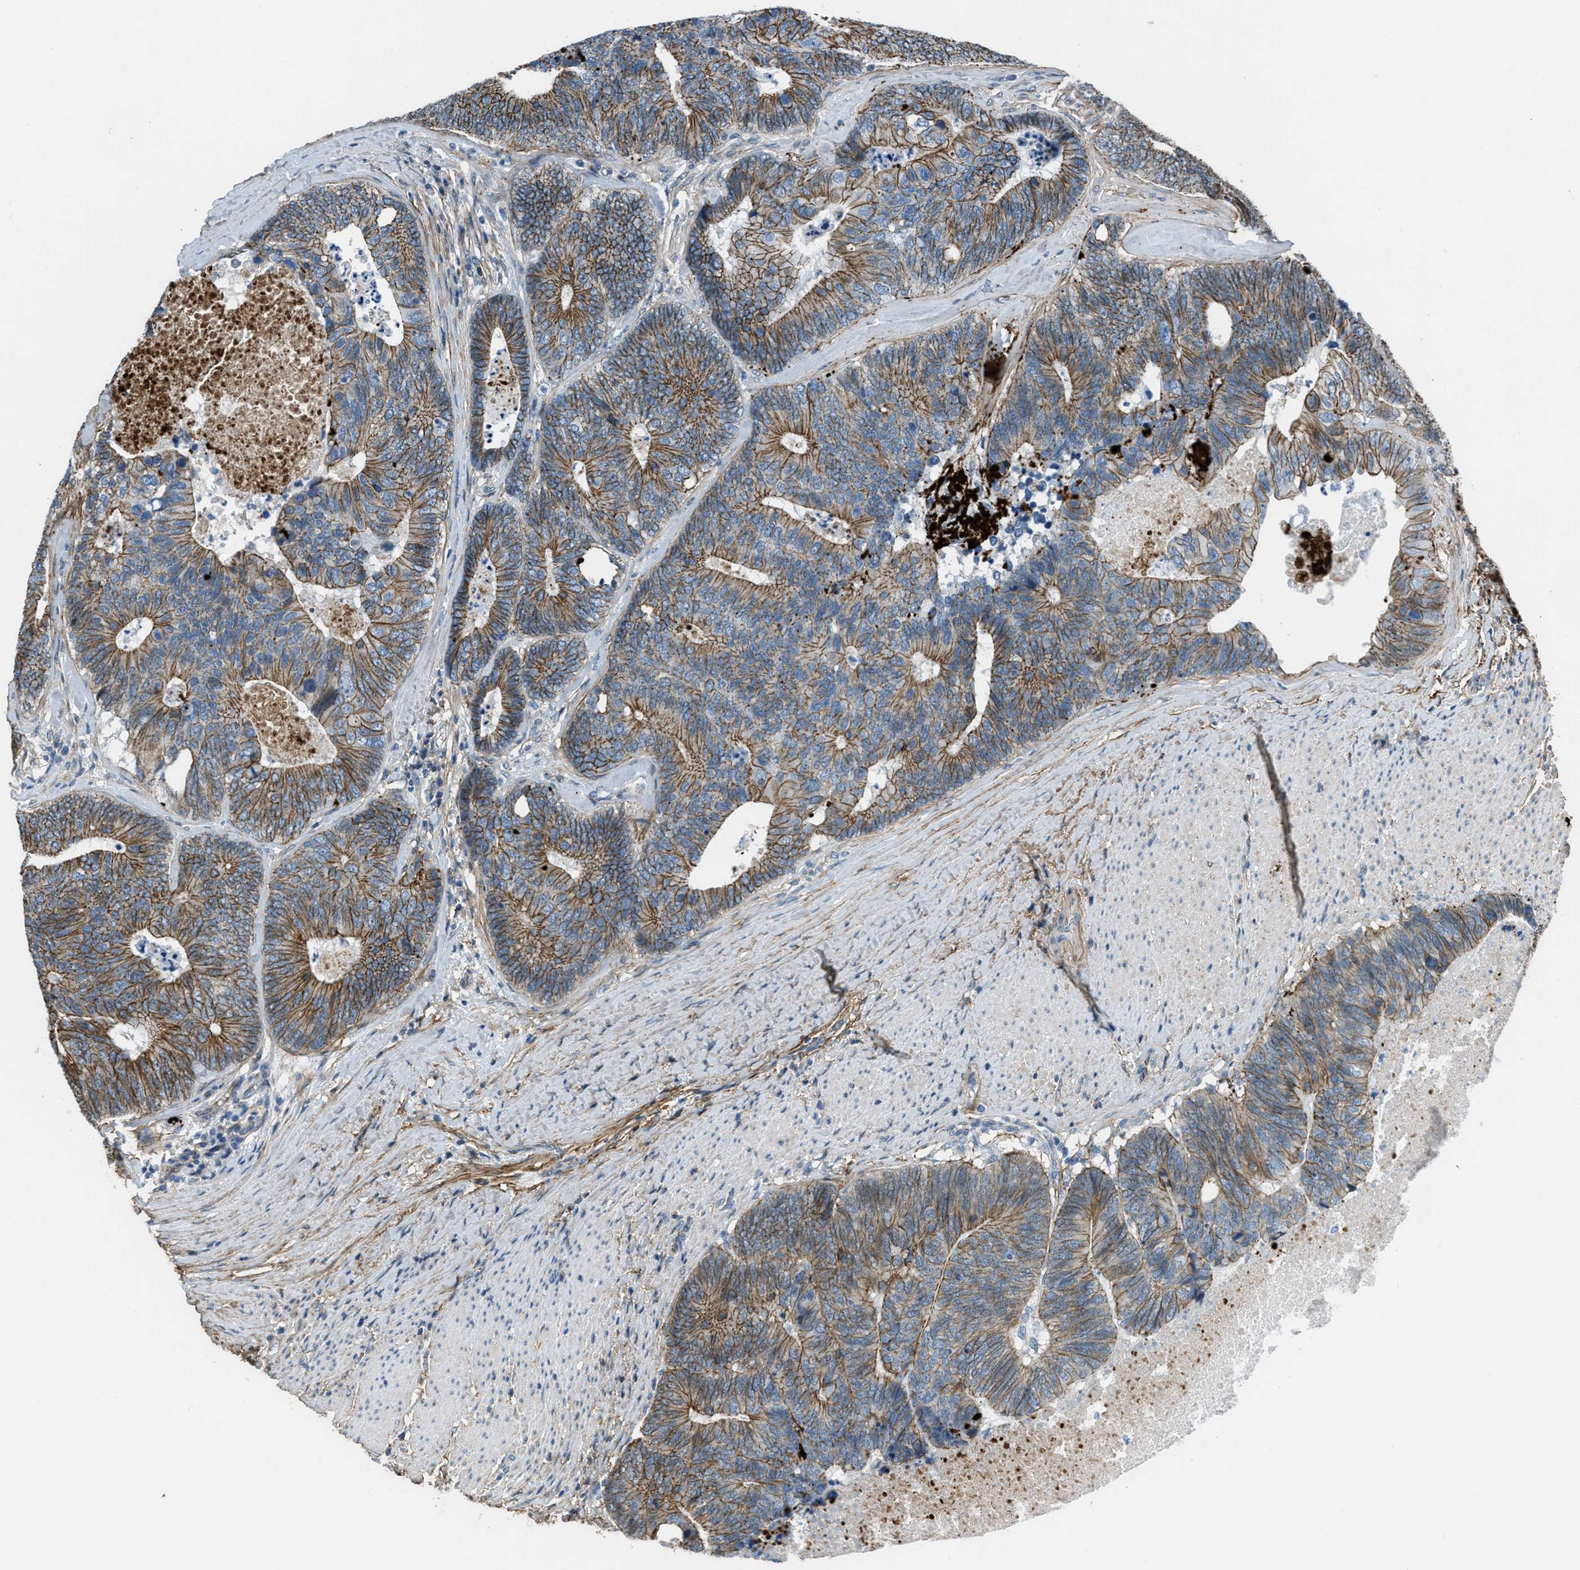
{"staining": {"intensity": "moderate", "quantity": ">75%", "location": "cytoplasmic/membranous"}, "tissue": "colorectal cancer", "cell_type": "Tumor cells", "image_type": "cancer", "snomed": [{"axis": "morphology", "description": "Adenocarcinoma, NOS"}, {"axis": "topography", "description": "Colon"}], "caption": "Tumor cells demonstrate moderate cytoplasmic/membranous staining in about >75% of cells in colorectal adenocarcinoma.", "gene": "FBN1", "patient": {"sex": "female", "age": 67}}